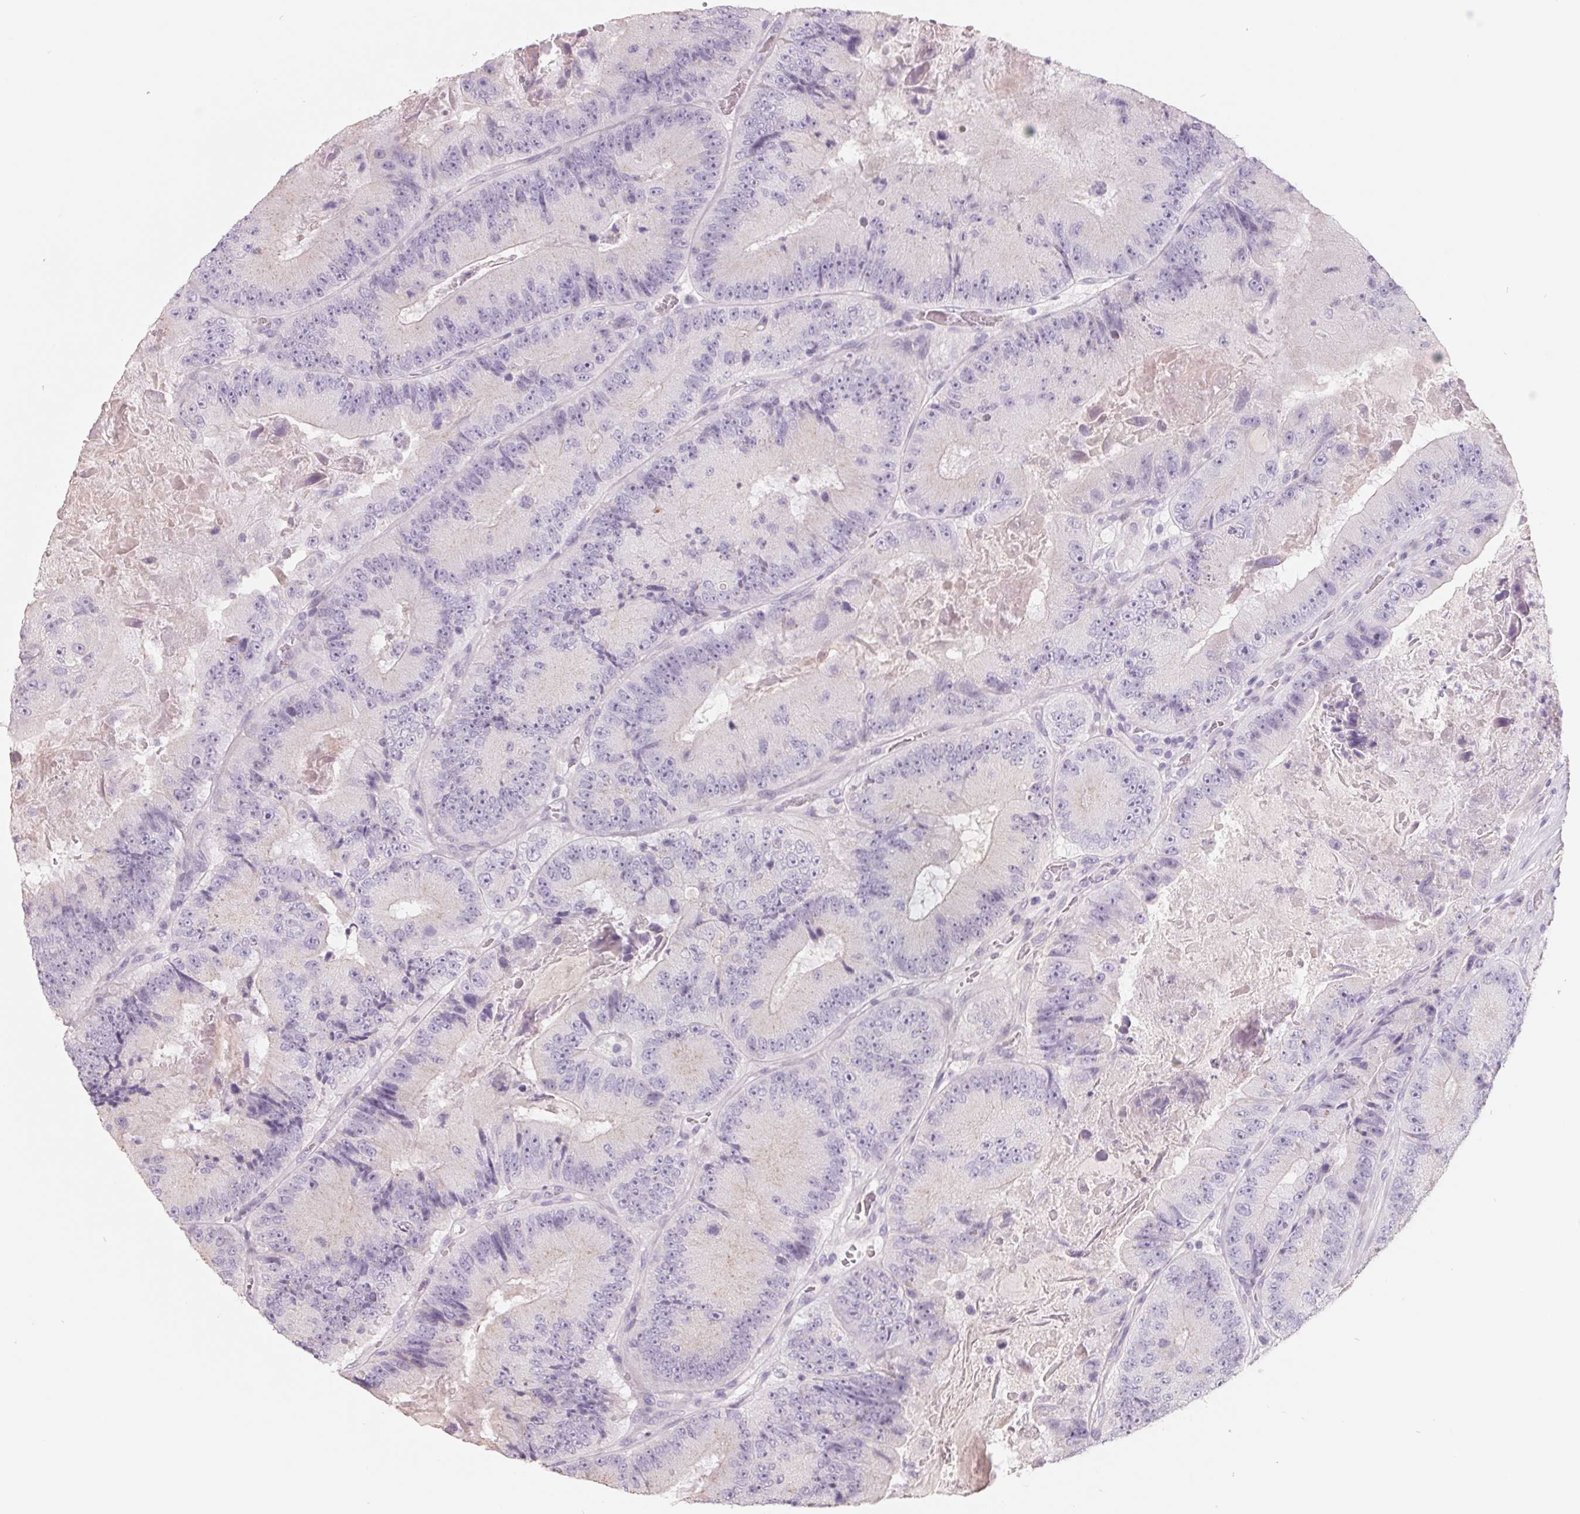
{"staining": {"intensity": "negative", "quantity": "none", "location": "none"}, "tissue": "colorectal cancer", "cell_type": "Tumor cells", "image_type": "cancer", "snomed": [{"axis": "morphology", "description": "Adenocarcinoma, NOS"}, {"axis": "topography", "description": "Colon"}], "caption": "High magnification brightfield microscopy of colorectal adenocarcinoma stained with DAB (3,3'-diaminobenzidine) (brown) and counterstained with hematoxylin (blue): tumor cells show no significant positivity.", "gene": "FTCD", "patient": {"sex": "female", "age": 86}}